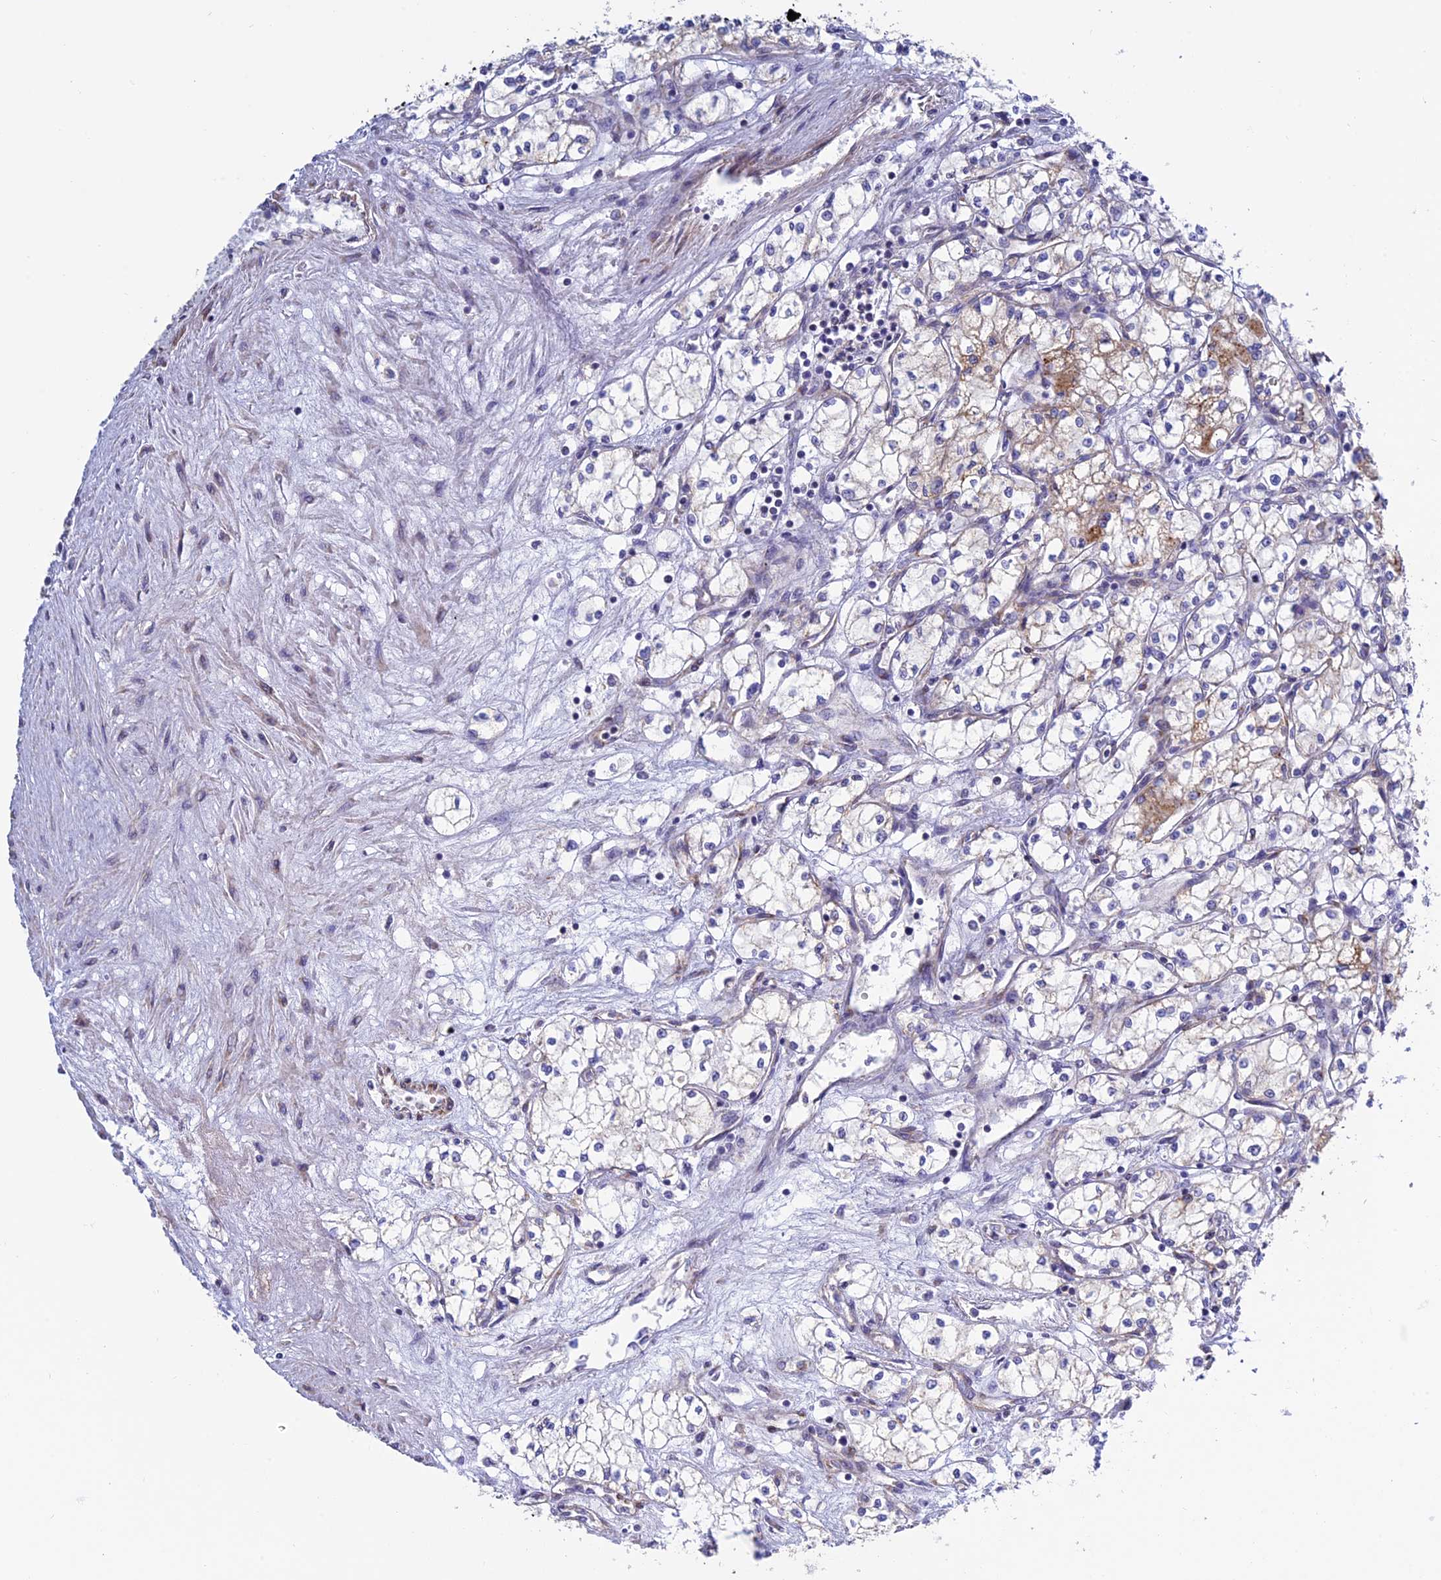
{"staining": {"intensity": "weak", "quantity": "<25%", "location": "cytoplasmic/membranous"}, "tissue": "renal cancer", "cell_type": "Tumor cells", "image_type": "cancer", "snomed": [{"axis": "morphology", "description": "Adenocarcinoma, NOS"}, {"axis": "topography", "description": "Kidney"}], "caption": "High power microscopy photomicrograph of an immunohistochemistry image of adenocarcinoma (renal), revealing no significant expression in tumor cells. (Immunohistochemistry (ihc), brightfield microscopy, high magnification).", "gene": "ETFDH", "patient": {"sex": "male", "age": 59}}